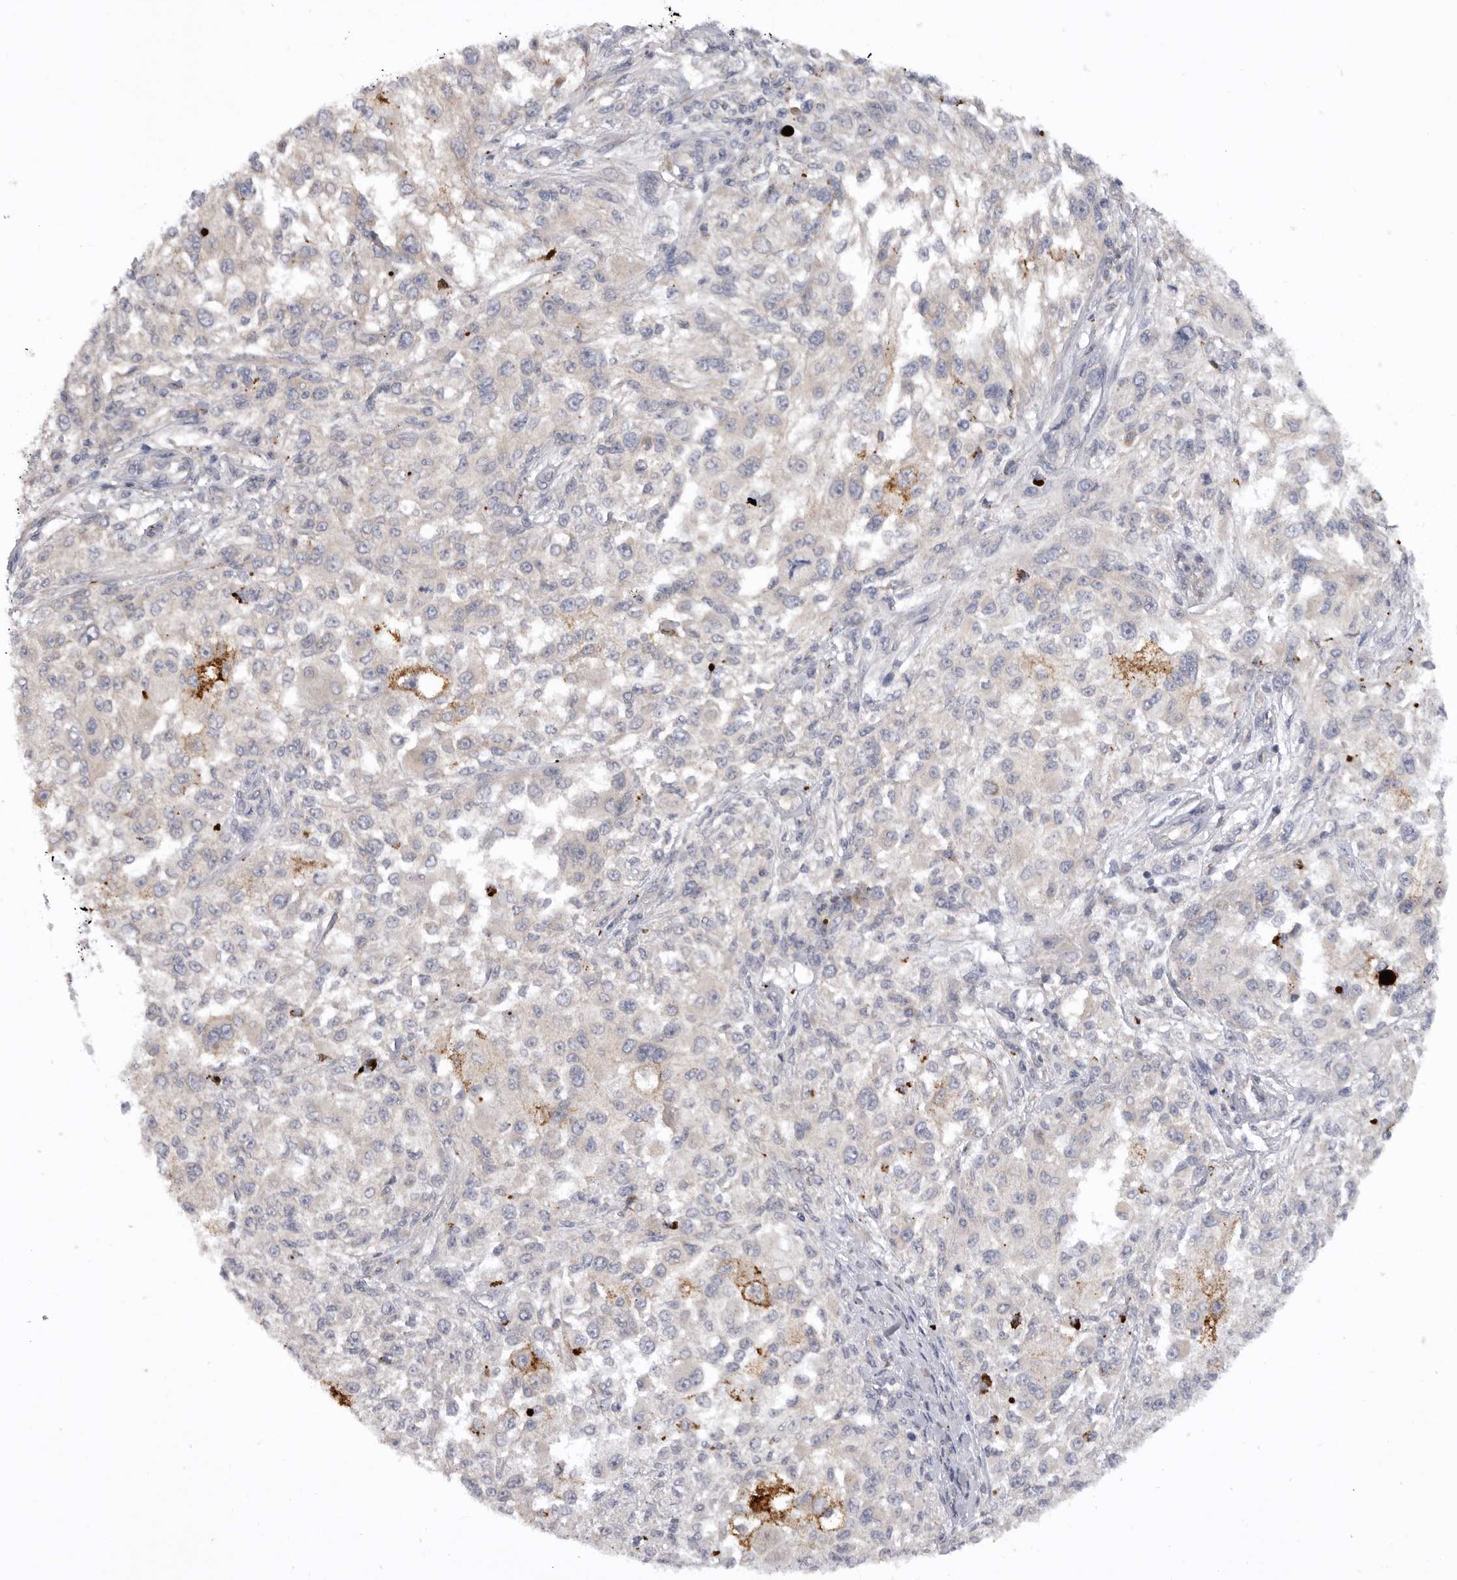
{"staining": {"intensity": "negative", "quantity": "none", "location": "none"}, "tissue": "melanoma", "cell_type": "Tumor cells", "image_type": "cancer", "snomed": [{"axis": "morphology", "description": "Necrosis, NOS"}, {"axis": "morphology", "description": "Malignant melanoma, NOS"}, {"axis": "topography", "description": "Skin"}], "caption": "Tumor cells show no significant protein positivity in melanoma.", "gene": "DHDDS", "patient": {"sex": "female", "age": 87}}